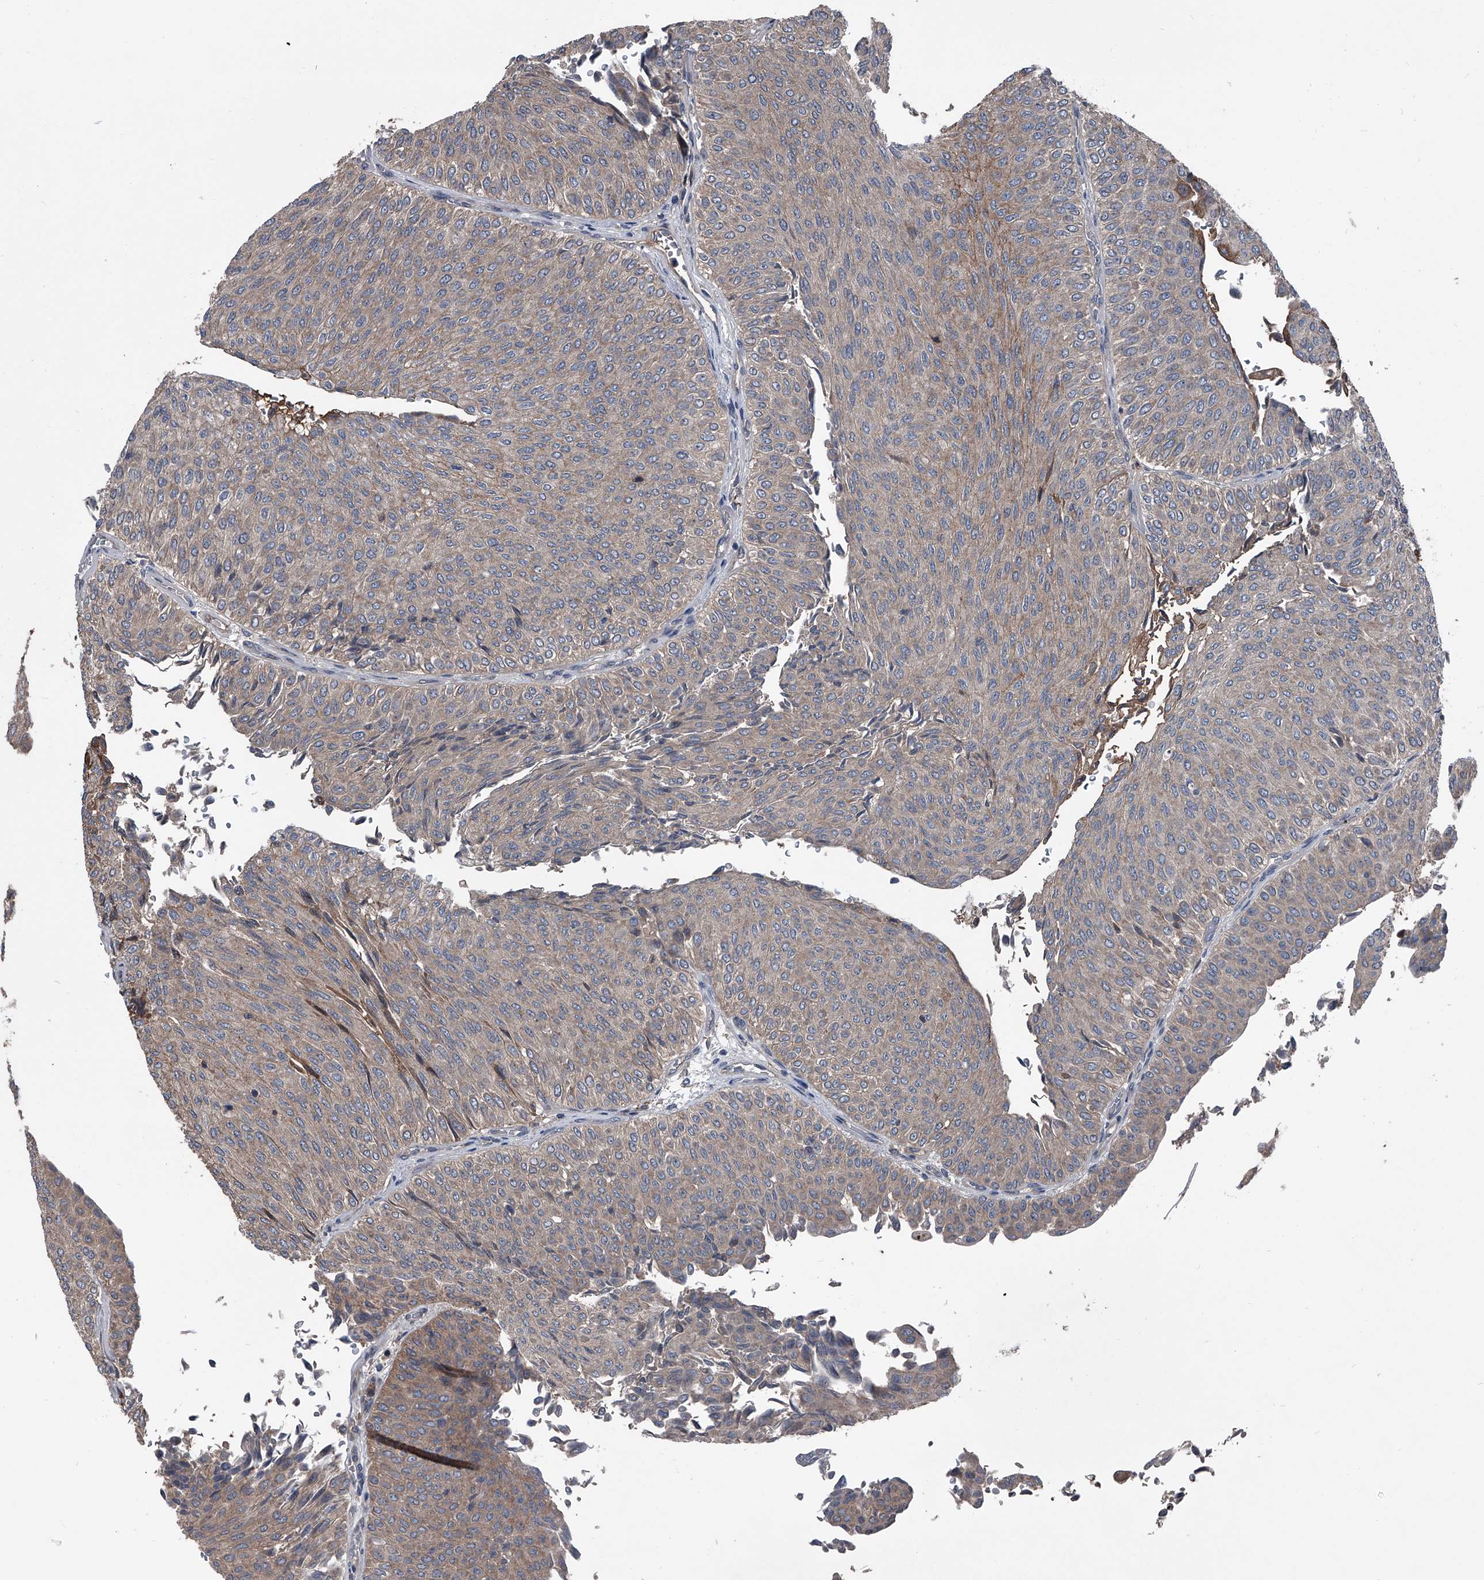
{"staining": {"intensity": "weak", "quantity": ">75%", "location": "cytoplasmic/membranous"}, "tissue": "urothelial cancer", "cell_type": "Tumor cells", "image_type": "cancer", "snomed": [{"axis": "morphology", "description": "Urothelial carcinoma, Low grade"}, {"axis": "topography", "description": "Urinary bladder"}], "caption": "This is an image of IHC staining of urothelial carcinoma (low-grade), which shows weak expression in the cytoplasmic/membranous of tumor cells.", "gene": "KIF13A", "patient": {"sex": "male", "age": 78}}